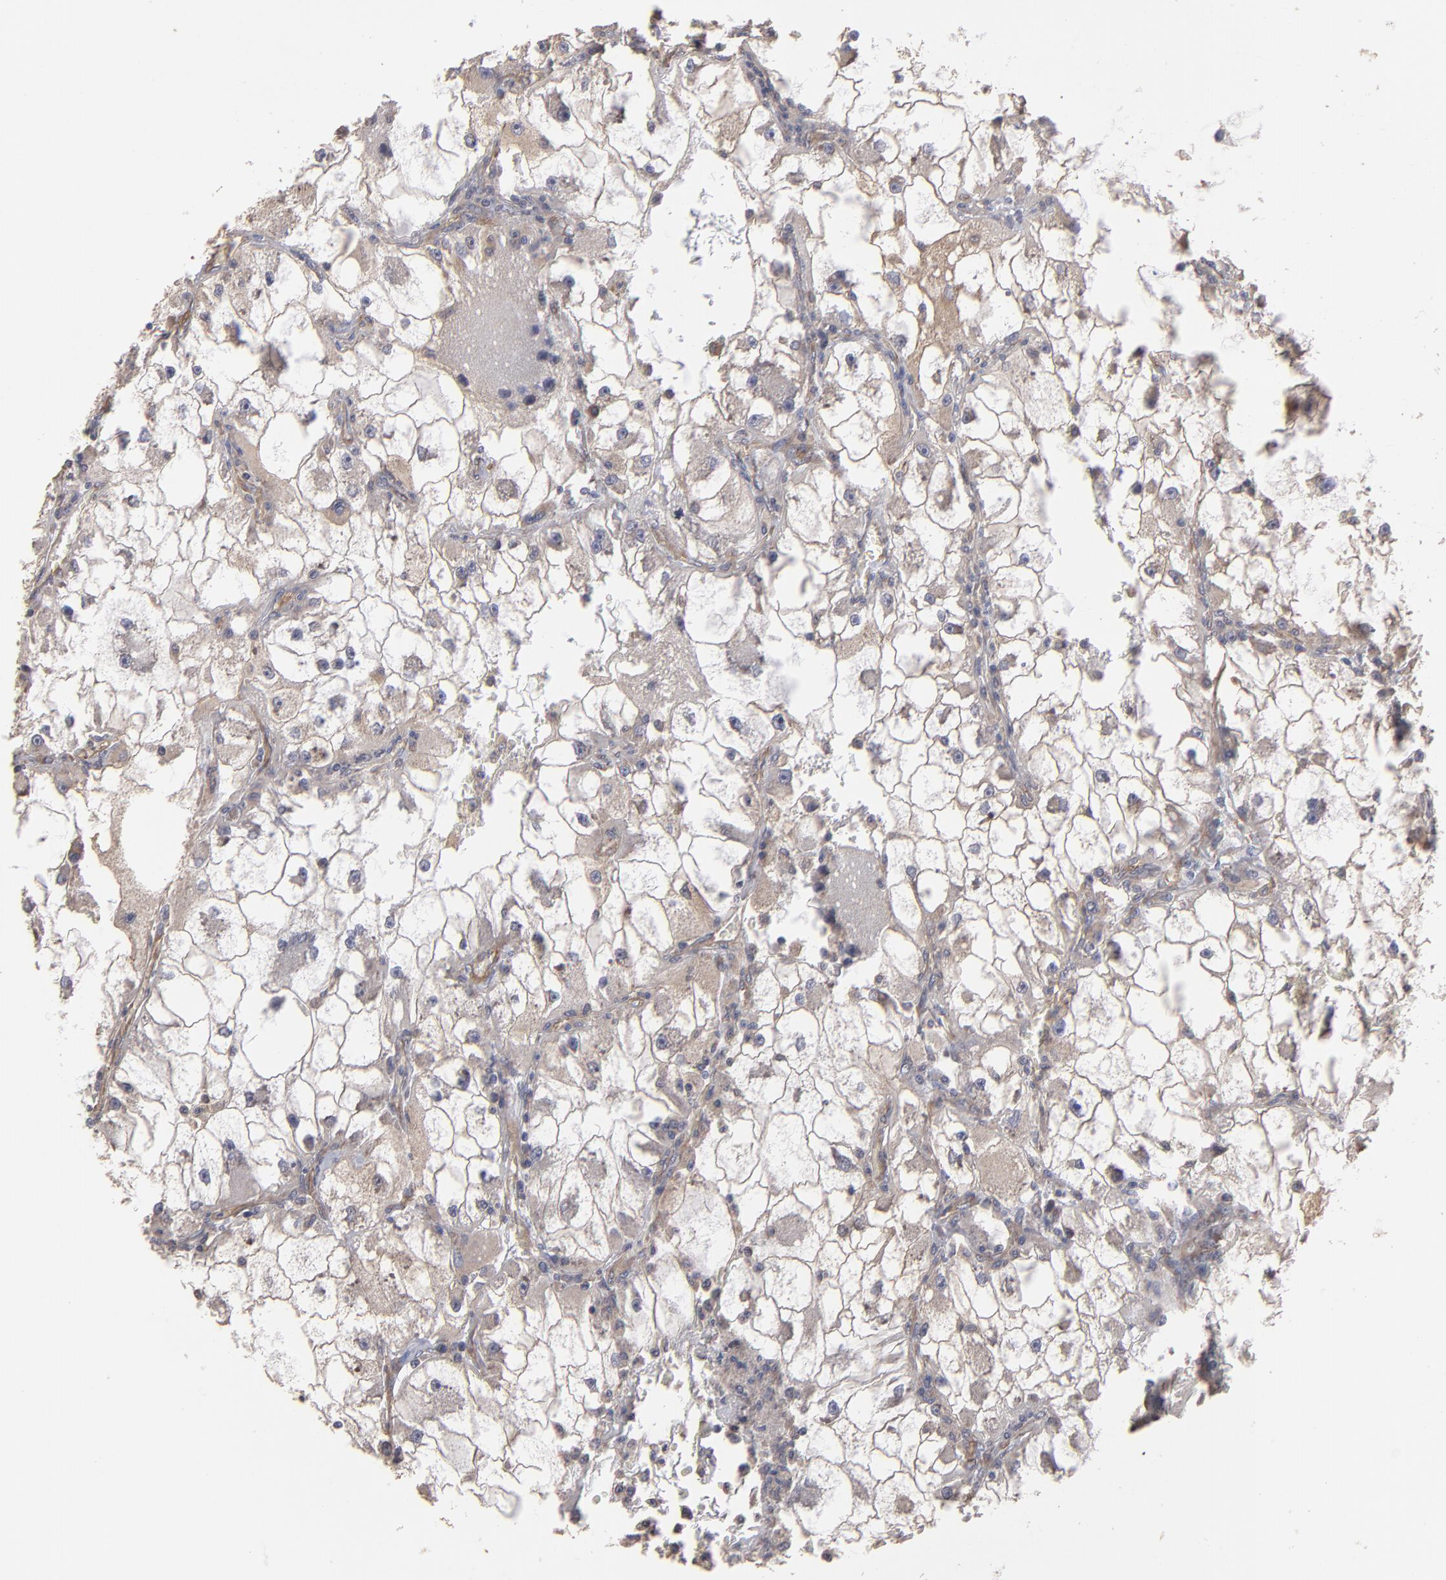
{"staining": {"intensity": "weak", "quantity": "25%-75%", "location": "cytoplasmic/membranous"}, "tissue": "renal cancer", "cell_type": "Tumor cells", "image_type": "cancer", "snomed": [{"axis": "morphology", "description": "Adenocarcinoma, NOS"}, {"axis": "topography", "description": "Kidney"}], "caption": "Immunohistochemical staining of human renal adenocarcinoma displays low levels of weak cytoplasmic/membranous staining in about 25%-75% of tumor cells.", "gene": "DMD", "patient": {"sex": "female", "age": 73}}